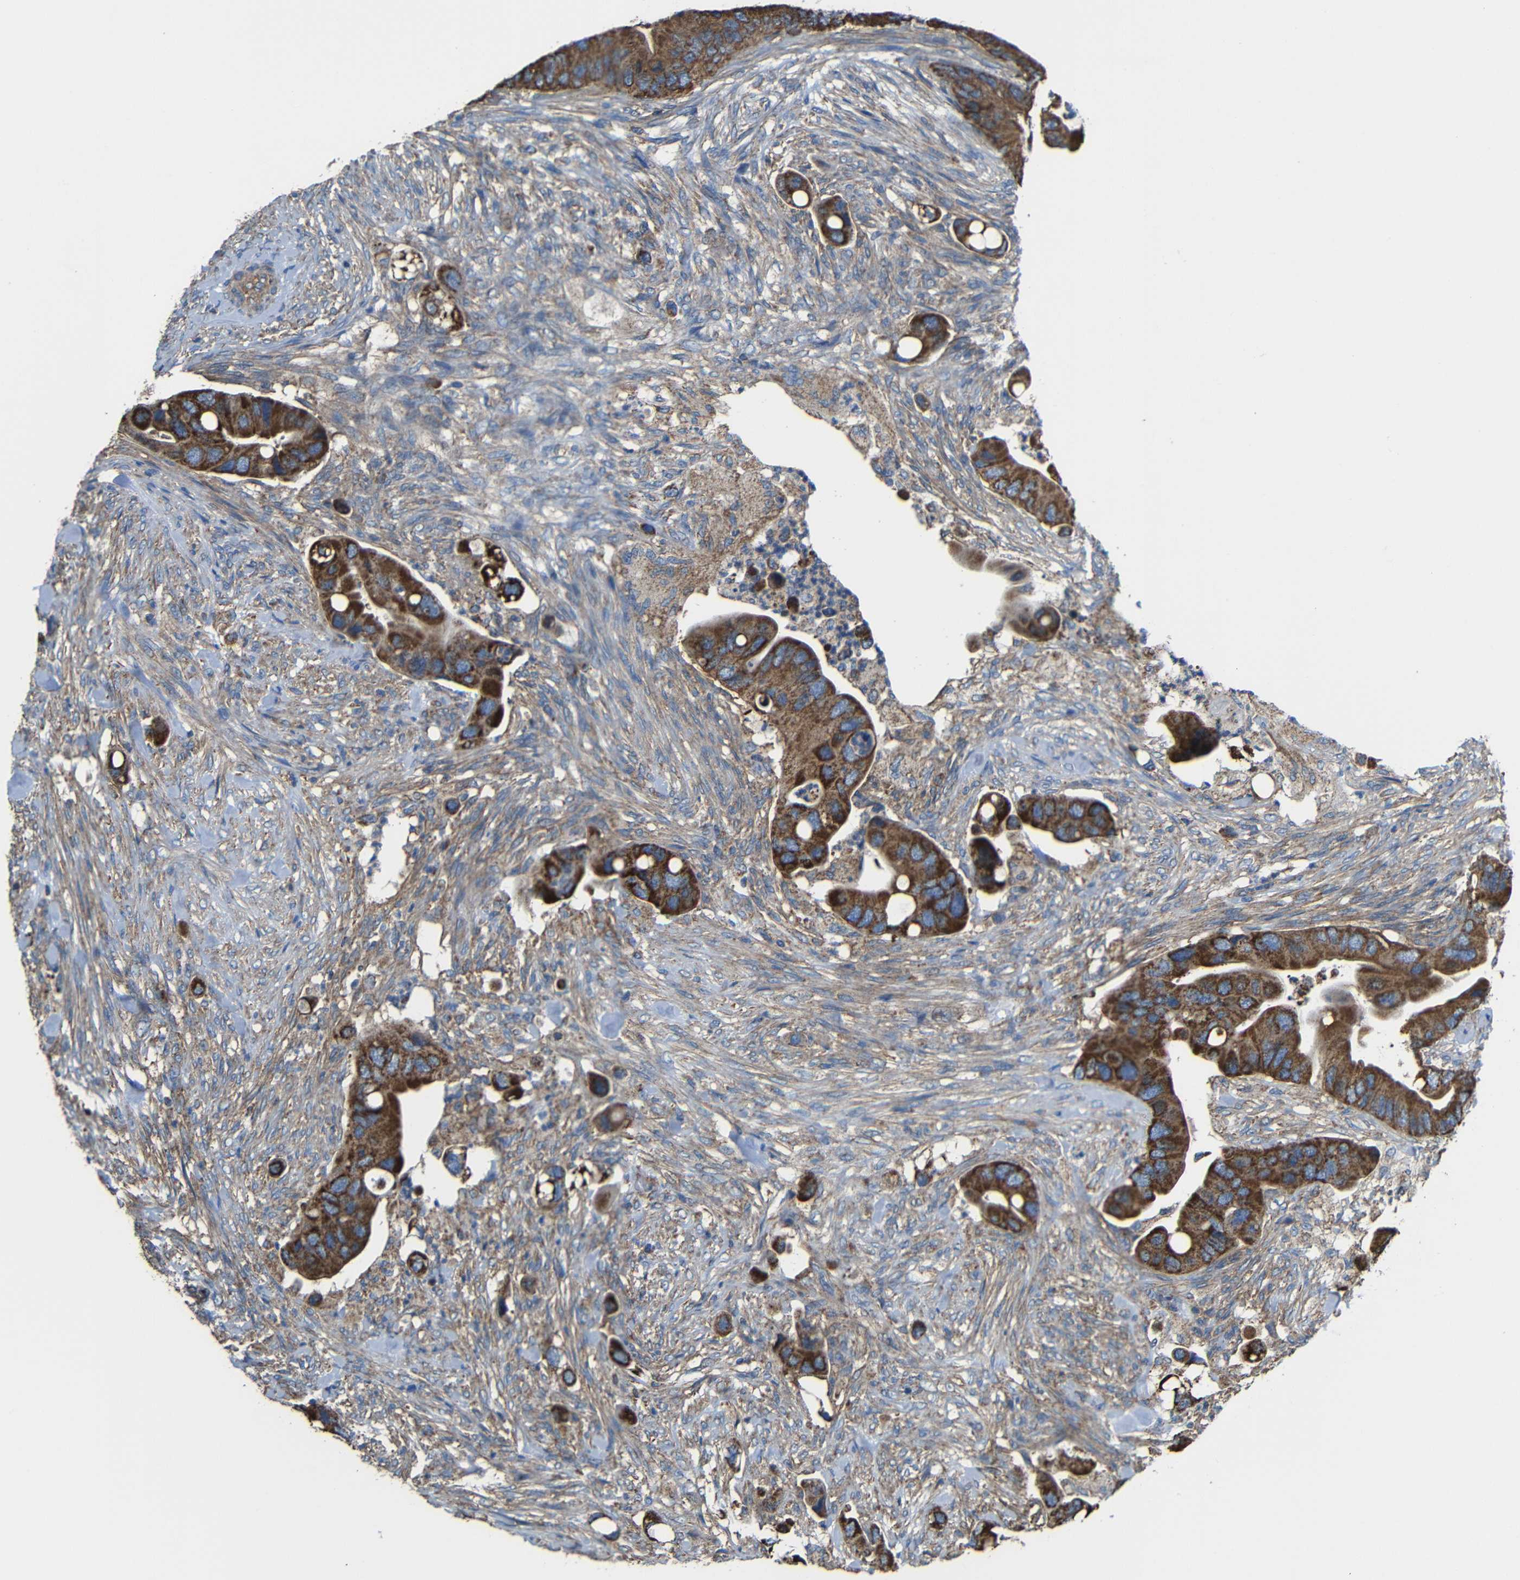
{"staining": {"intensity": "strong", "quantity": ">75%", "location": "cytoplasmic/membranous"}, "tissue": "colorectal cancer", "cell_type": "Tumor cells", "image_type": "cancer", "snomed": [{"axis": "morphology", "description": "Adenocarcinoma, NOS"}, {"axis": "topography", "description": "Rectum"}], "caption": "The photomicrograph reveals a brown stain indicating the presence of a protein in the cytoplasmic/membranous of tumor cells in colorectal adenocarcinoma.", "gene": "INTS6L", "patient": {"sex": "female", "age": 57}}